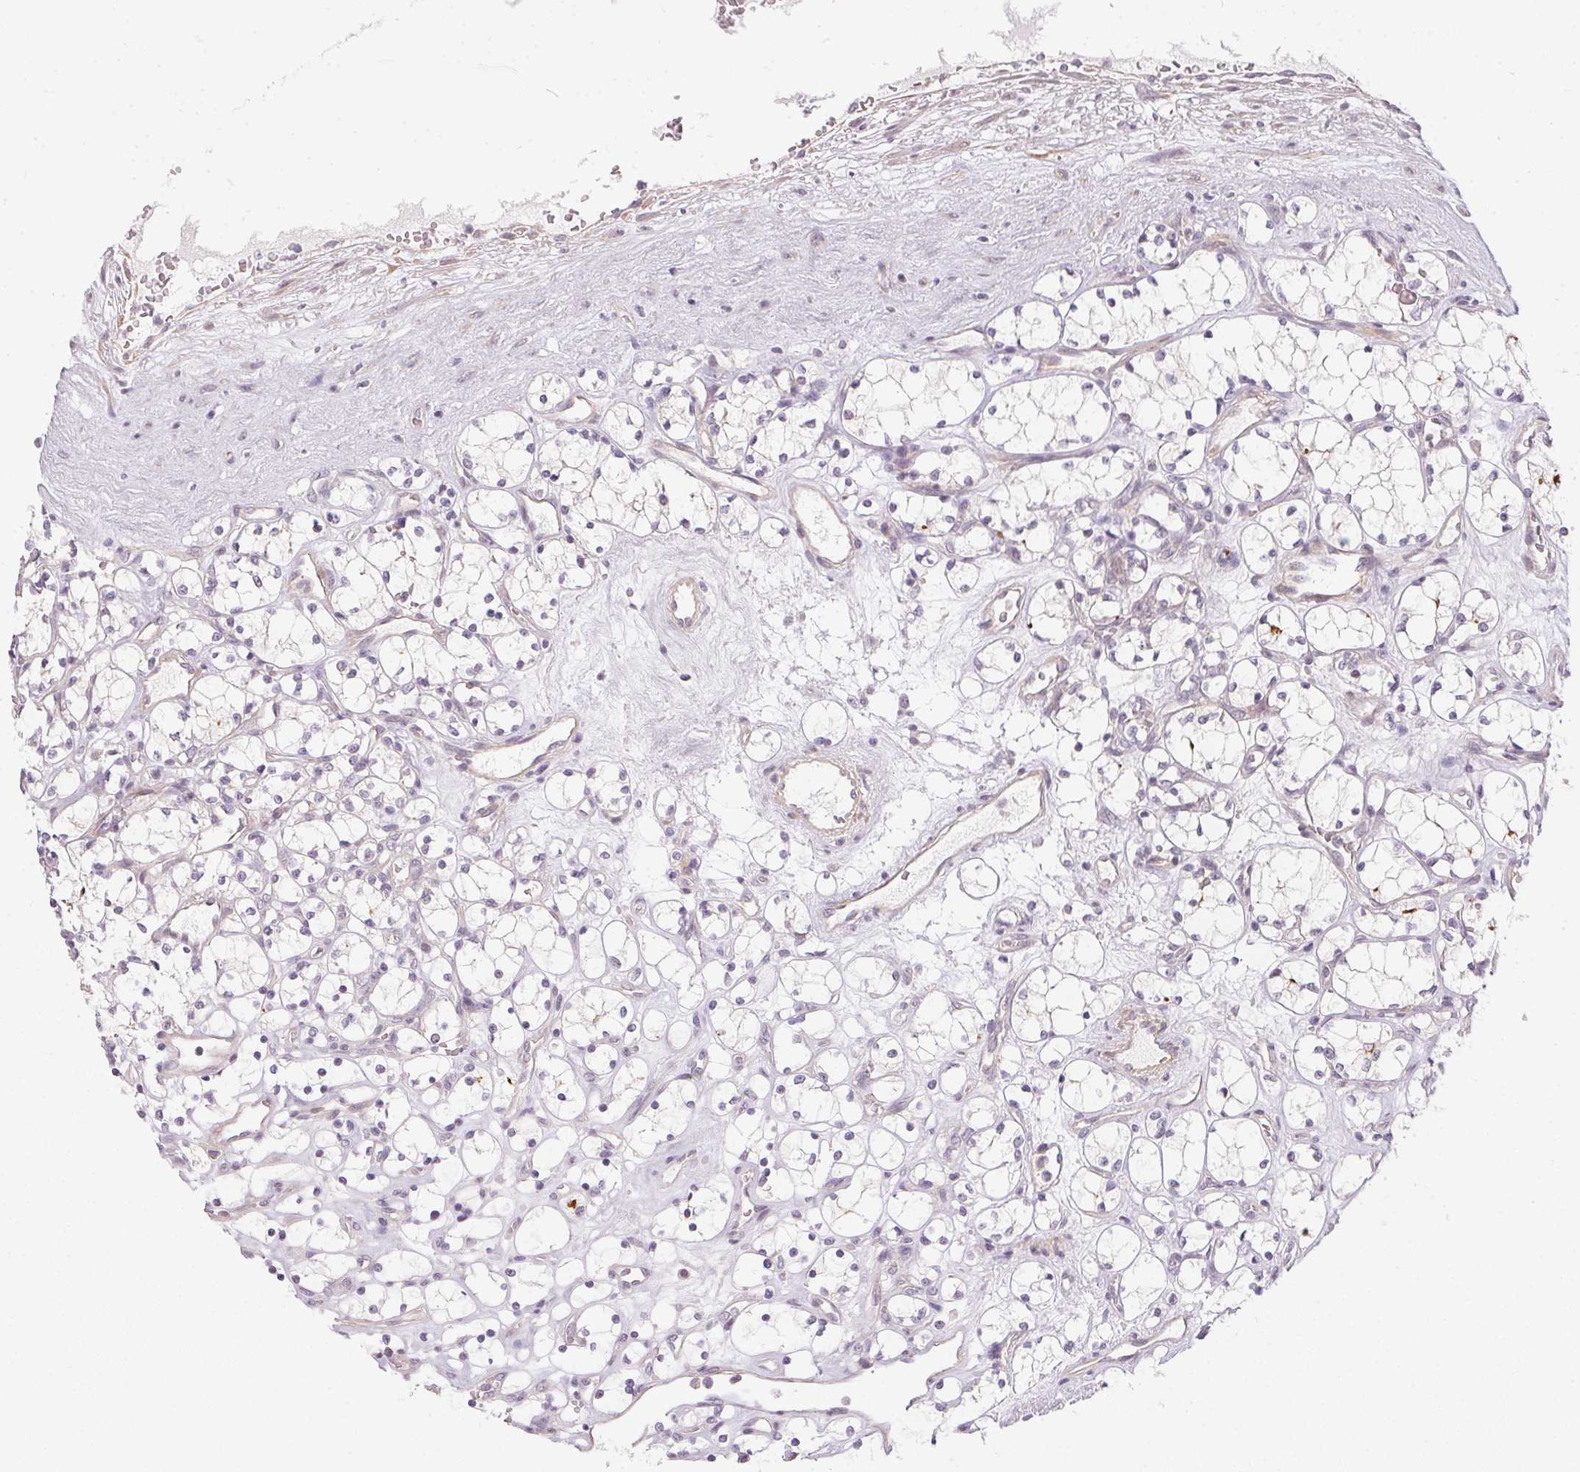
{"staining": {"intensity": "negative", "quantity": "none", "location": "none"}, "tissue": "renal cancer", "cell_type": "Tumor cells", "image_type": "cancer", "snomed": [{"axis": "morphology", "description": "Adenocarcinoma, NOS"}, {"axis": "topography", "description": "Kidney"}], "caption": "Immunohistochemistry photomicrograph of adenocarcinoma (renal) stained for a protein (brown), which exhibits no positivity in tumor cells.", "gene": "GDAP1L1", "patient": {"sex": "female", "age": 69}}